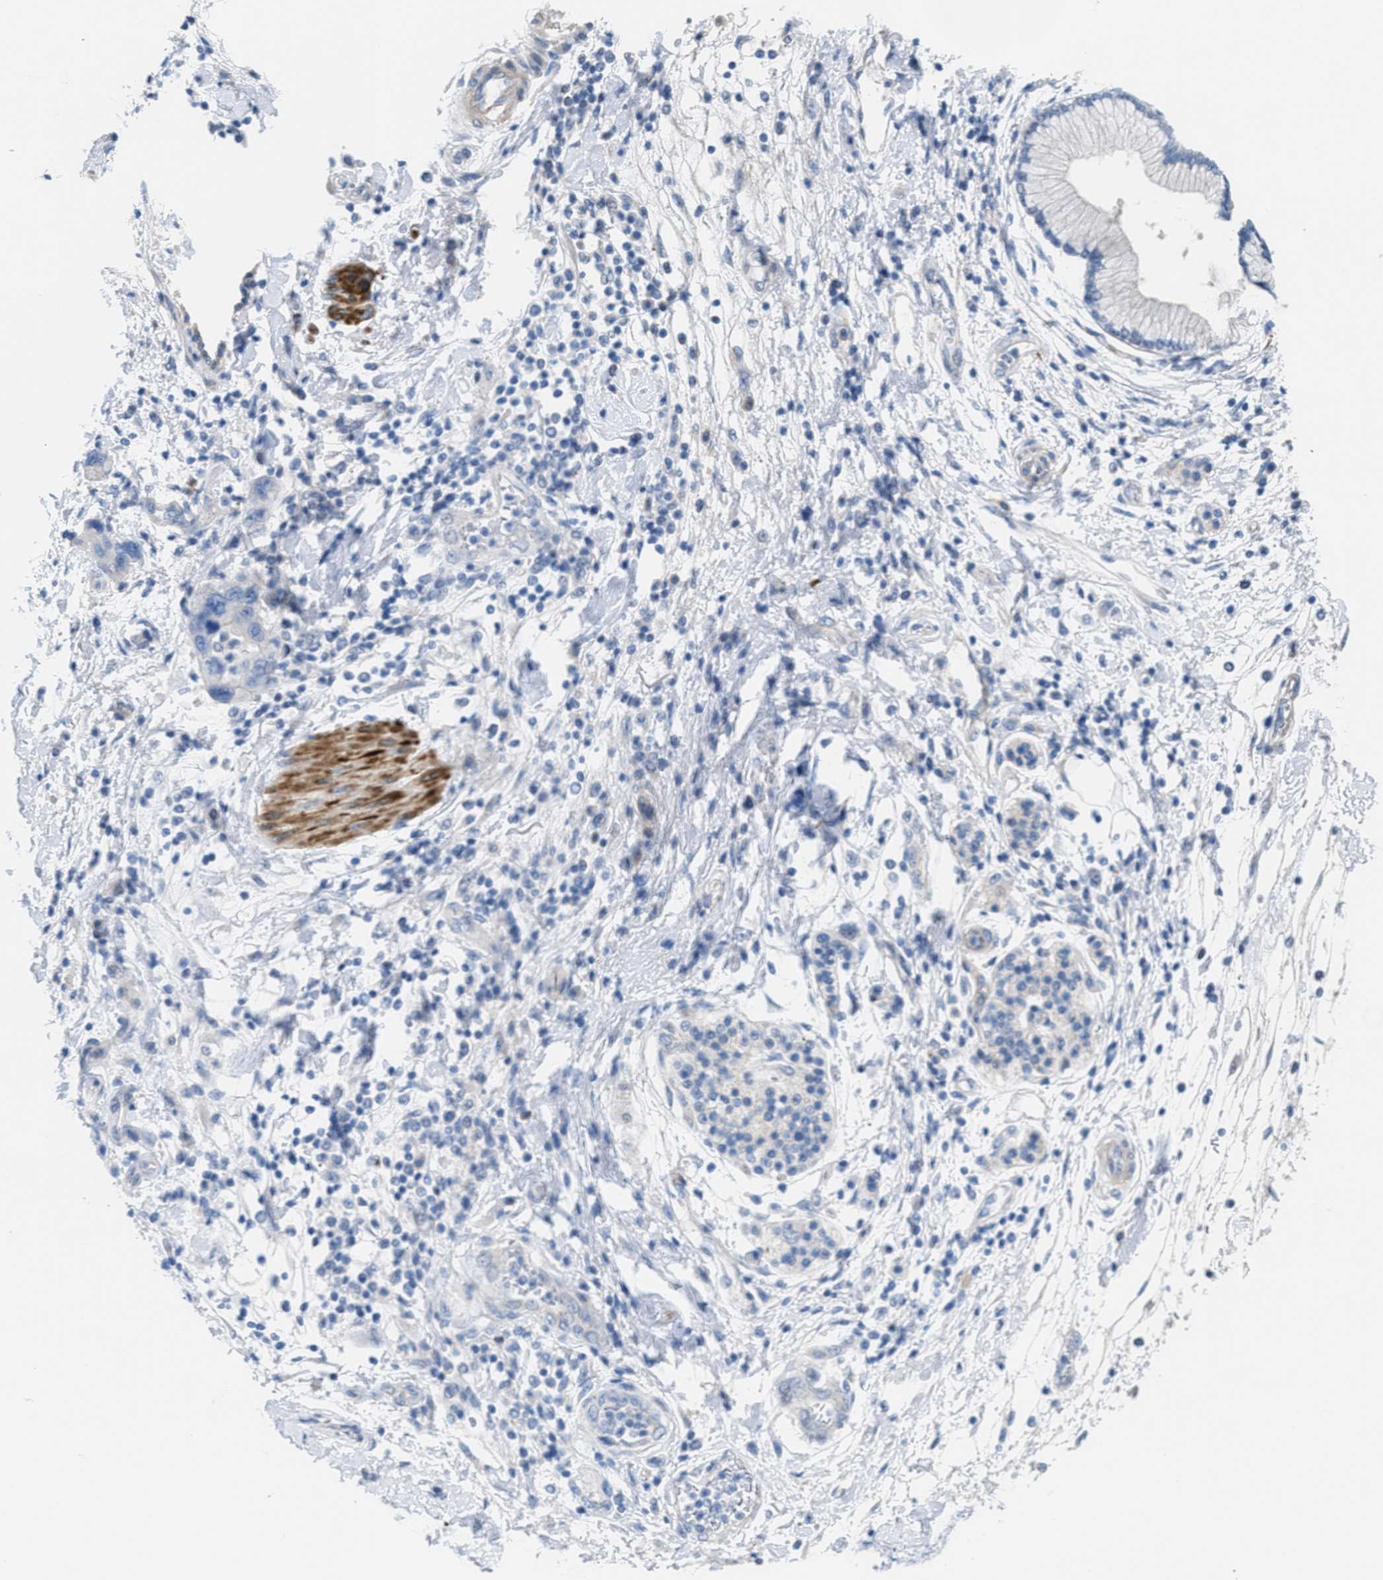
{"staining": {"intensity": "negative", "quantity": "none", "location": "none"}, "tissue": "pancreatic cancer", "cell_type": "Tumor cells", "image_type": "cancer", "snomed": [{"axis": "morphology", "description": "Normal tissue, NOS"}, {"axis": "morphology", "description": "Adenocarcinoma, NOS"}, {"axis": "topography", "description": "Pancreas"}], "caption": "Pancreatic cancer was stained to show a protein in brown. There is no significant staining in tumor cells.", "gene": "MPP3", "patient": {"sex": "female", "age": 71}}